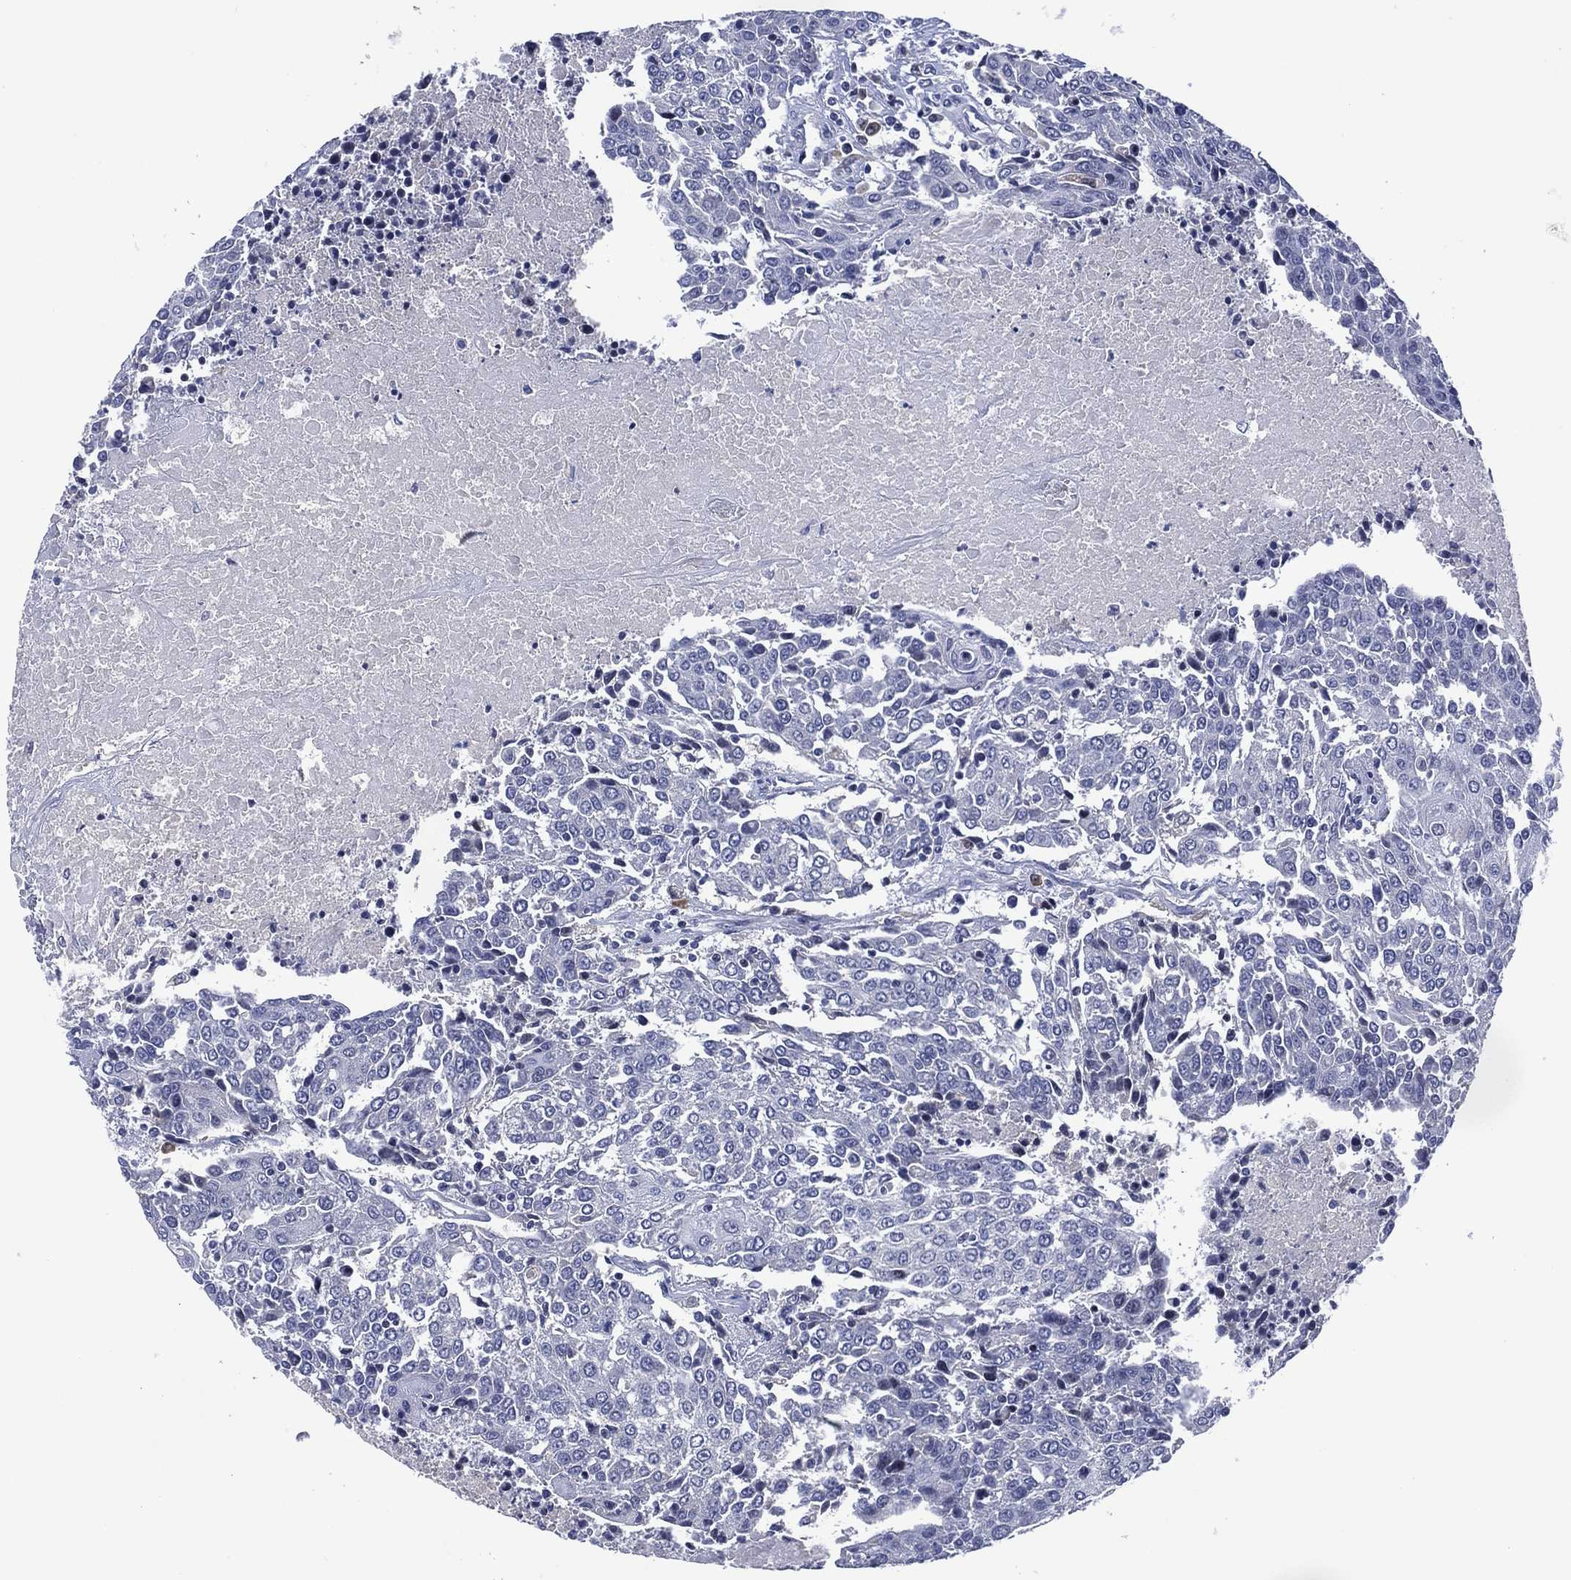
{"staining": {"intensity": "negative", "quantity": "none", "location": "none"}, "tissue": "urothelial cancer", "cell_type": "Tumor cells", "image_type": "cancer", "snomed": [{"axis": "morphology", "description": "Urothelial carcinoma, High grade"}, {"axis": "topography", "description": "Urinary bladder"}], "caption": "Immunohistochemical staining of urothelial carcinoma (high-grade) reveals no significant staining in tumor cells.", "gene": "USP26", "patient": {"sex": "female", "age": 85}}